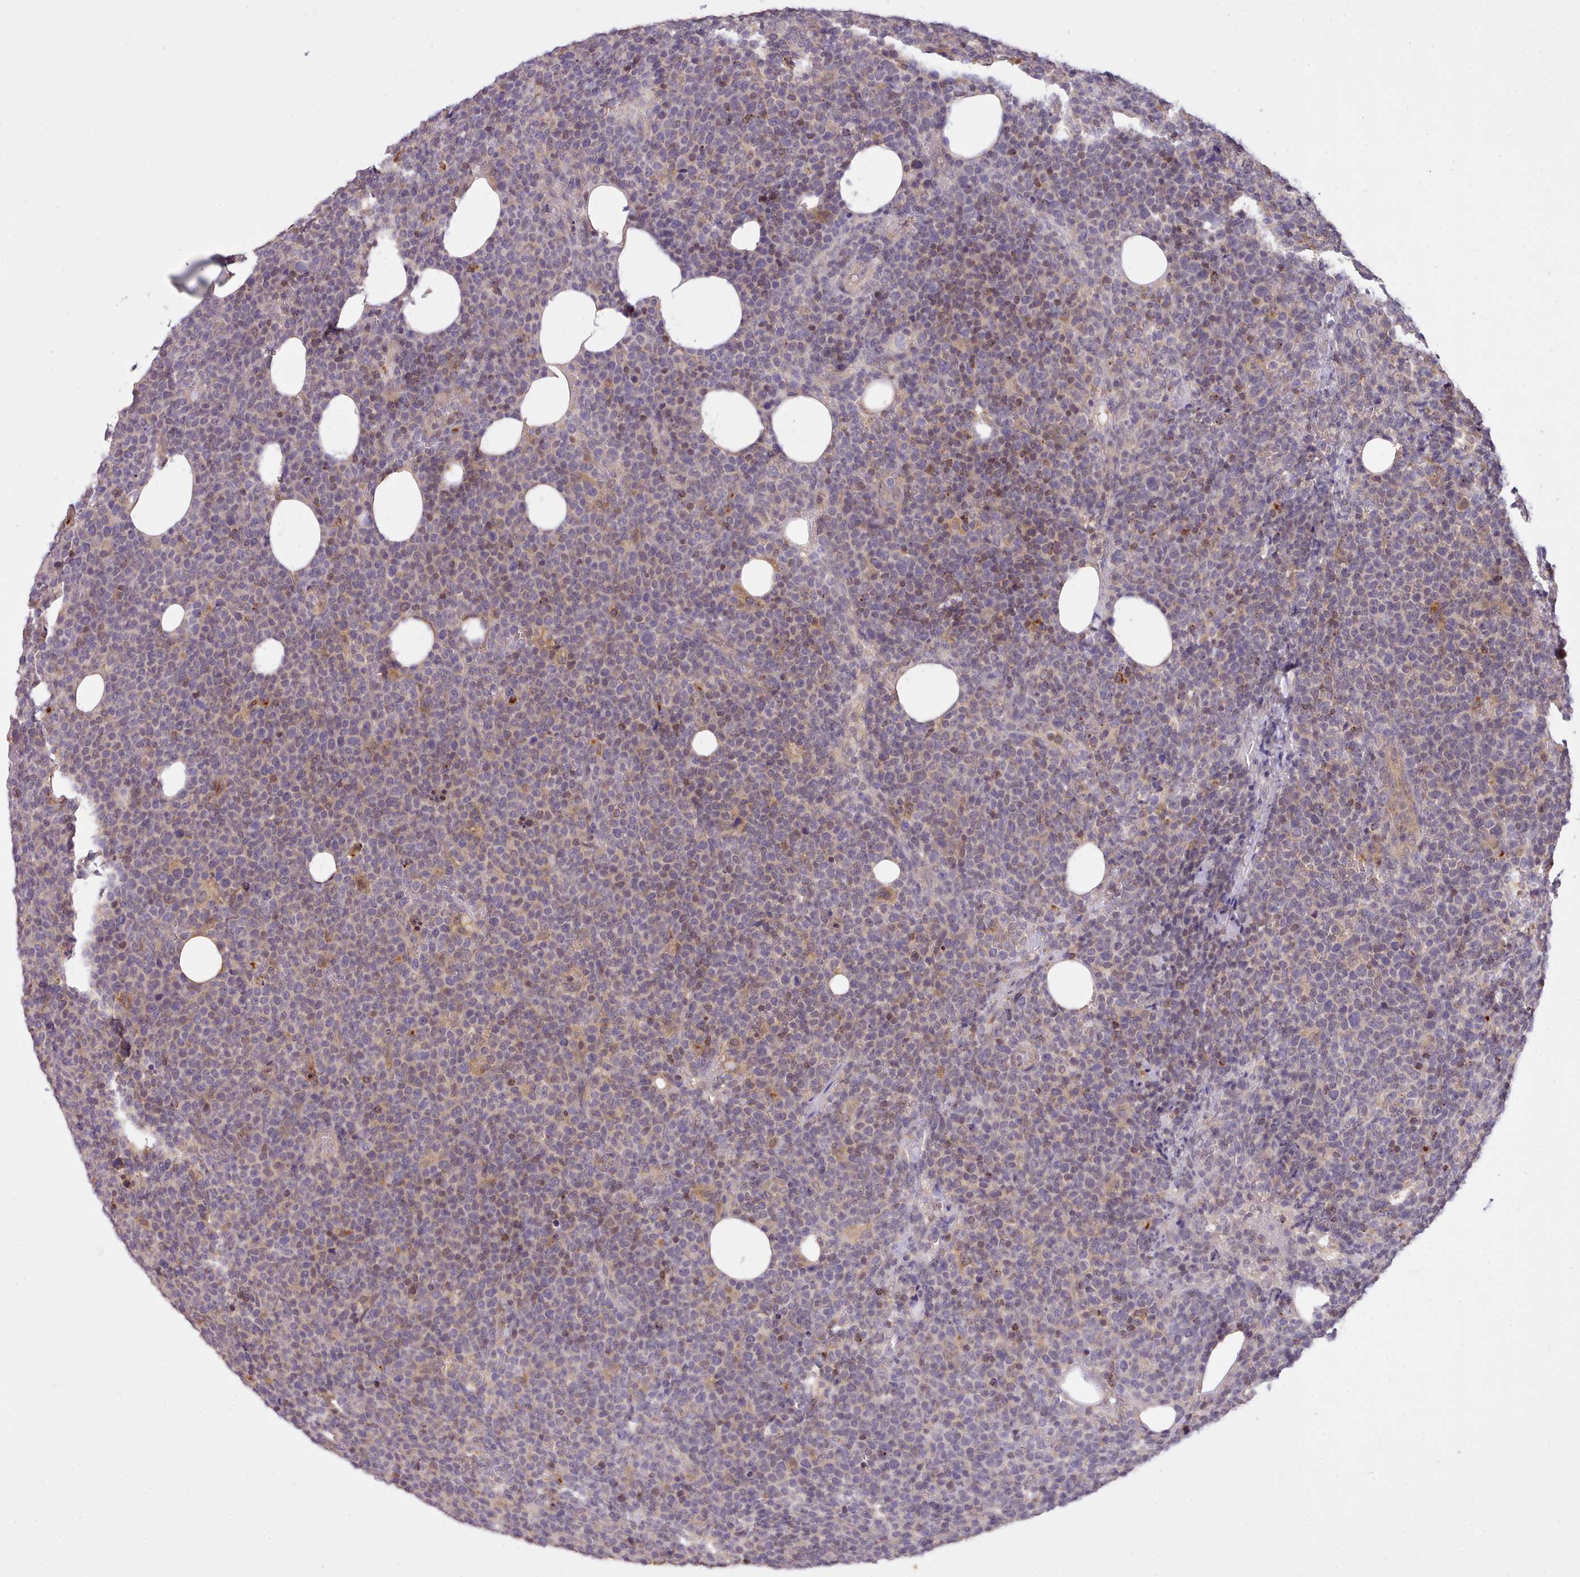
{"staining": {"intensity": "weak", "quantity": "<25%", "location": "nuclear"}, "tissue": "lymphoma", "cell_type": "Tumor cells", "image_type": "cancer", "snomed": [{"axis": "morphology", "description": "Malignant lymphoma, non-Hodgkin's type, High grade"}, {"axis": "topography", "description": "Lymph node"}], "caption": "Tumor cells show no significant expression in lymphoma.", "gene": "ARL17A", "patient": {"sex": "male", "age": 61}}